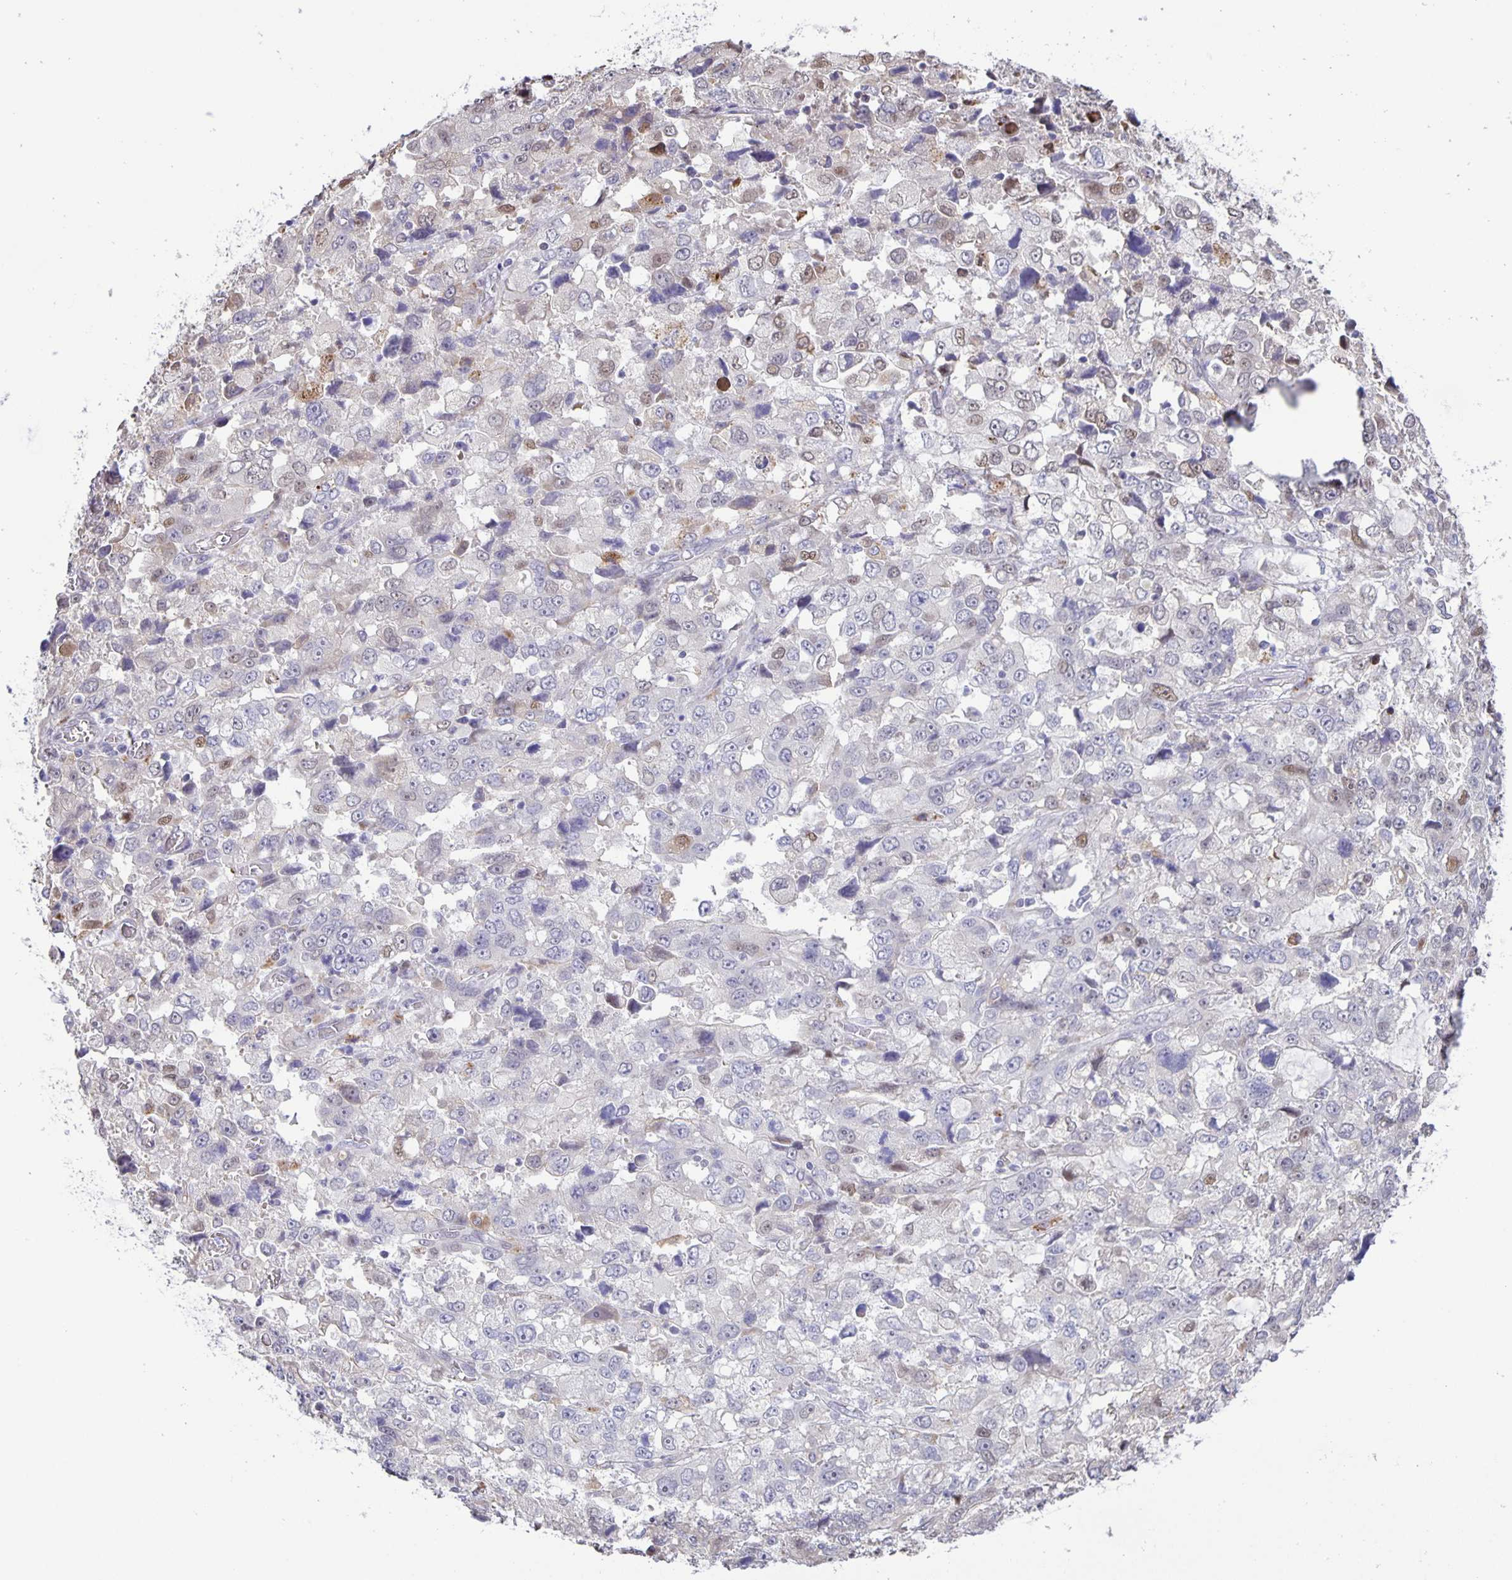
{"staining": {"intensity": "negative", "quantity": "none", "location": "none"}, "tissue": "stomach cancer", "cell_type": "Tumor cells", "image_type": "cancer", "snomed": [{"axis": "morphology", "description": "Adenocarcinoma, NOS"}, {"axis": "topography", "description": "Stomach, upper"}], "caption": "DAB immunohistochemical staining of stomach adenocarcinoma reveals no significant staining in tumor cells.", "gene": "MAPK12", "patient": {"sex": "female", "age": 81}}